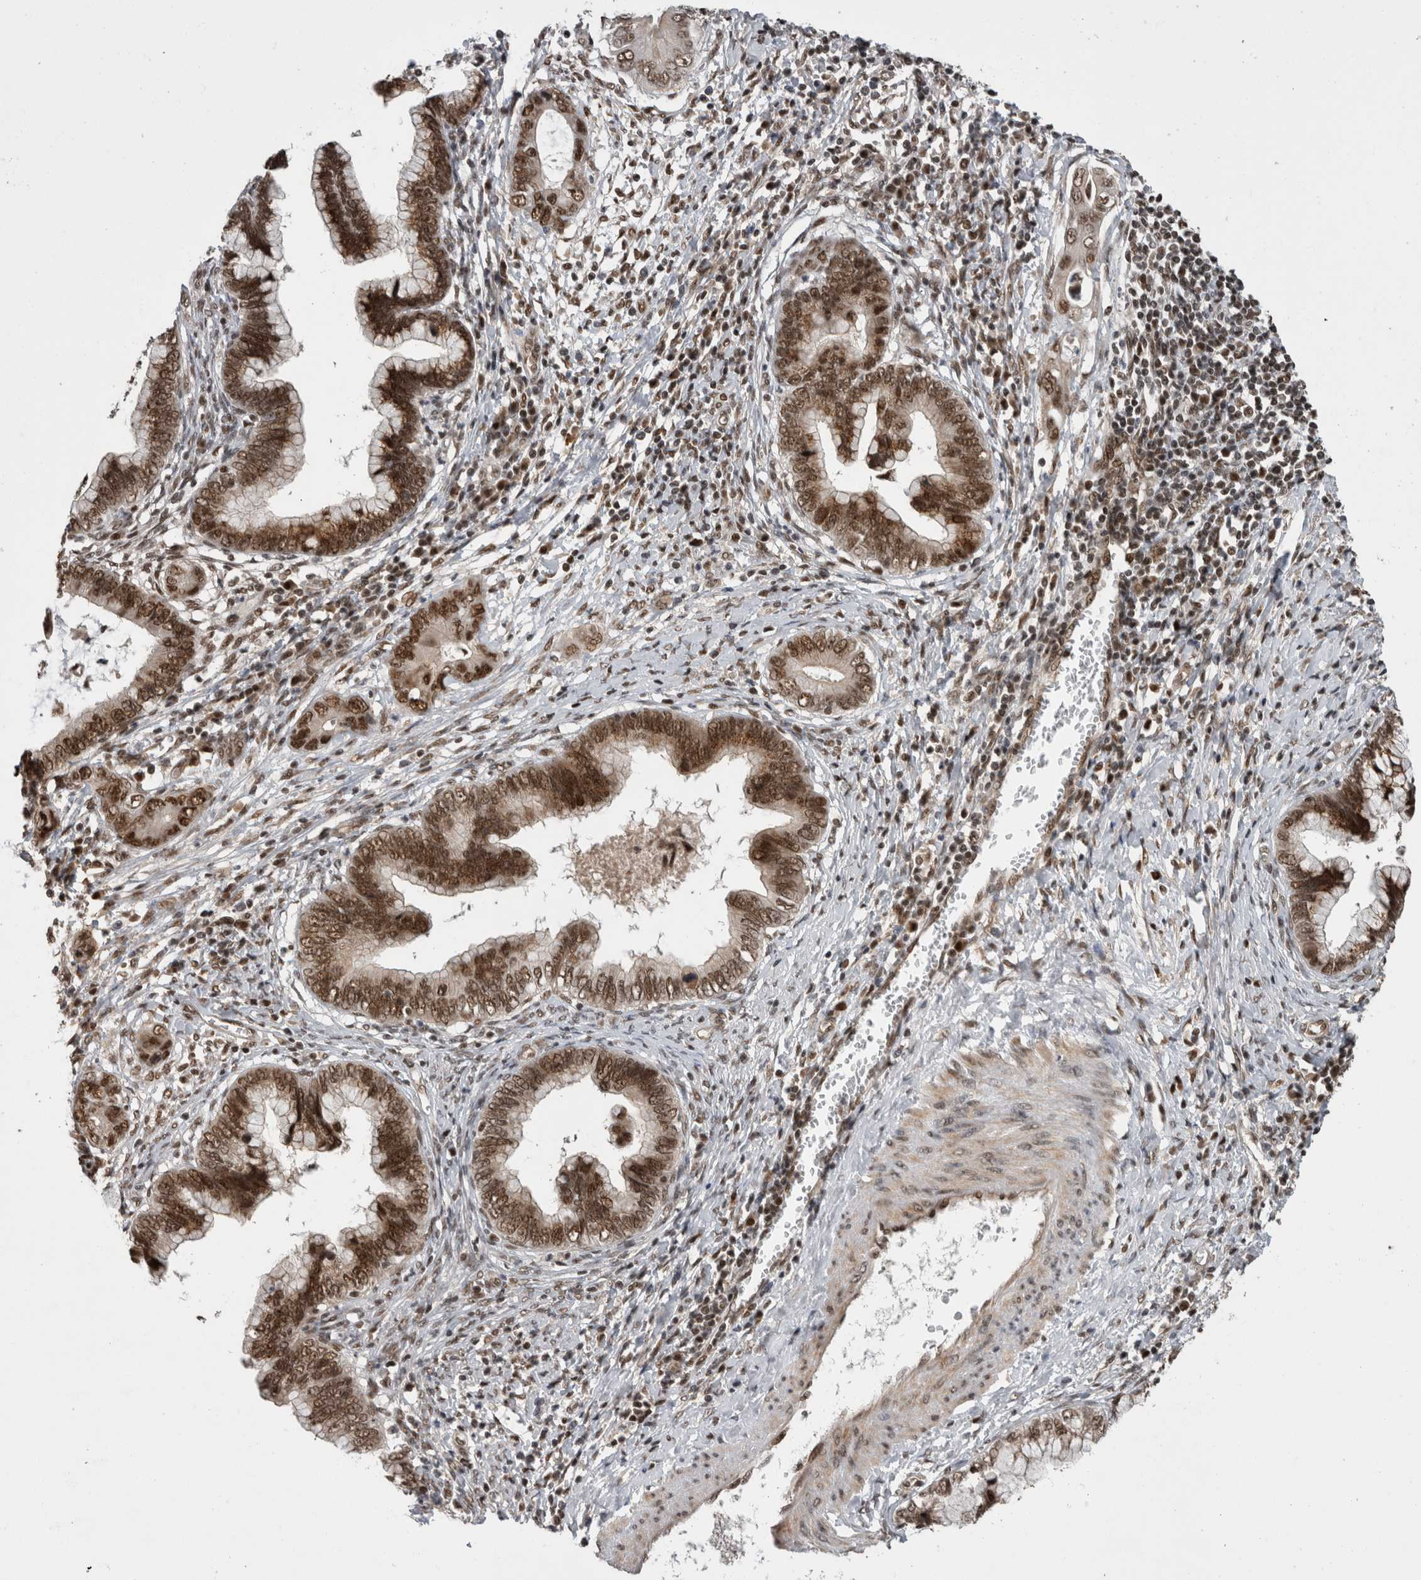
{"staining": {"intensity": "moderate", "quantity": ">75%", "location": "nuclear"}, "tissue": "cervical cancer", "cell_type": "Tumor cells", "image_type": "cancer", "snomed": [{"axis": "morphology", "description": "Adenocarcinoma, NOS"}, {"axis": "topography", "description": "Cervix"}], "caption": "Protein staining of adenocarcinoma (cervical) tissue exhibits moderate nuclear positivity in about >75% of tumor cells. The staining was performed using DAB to visualize the protein expression in brown, while the nuclei were stained in blue with hematoxylin (Magnification: 20x).", "gene": "CPSF2", "patient": {"sex": "female", "age": 44}}